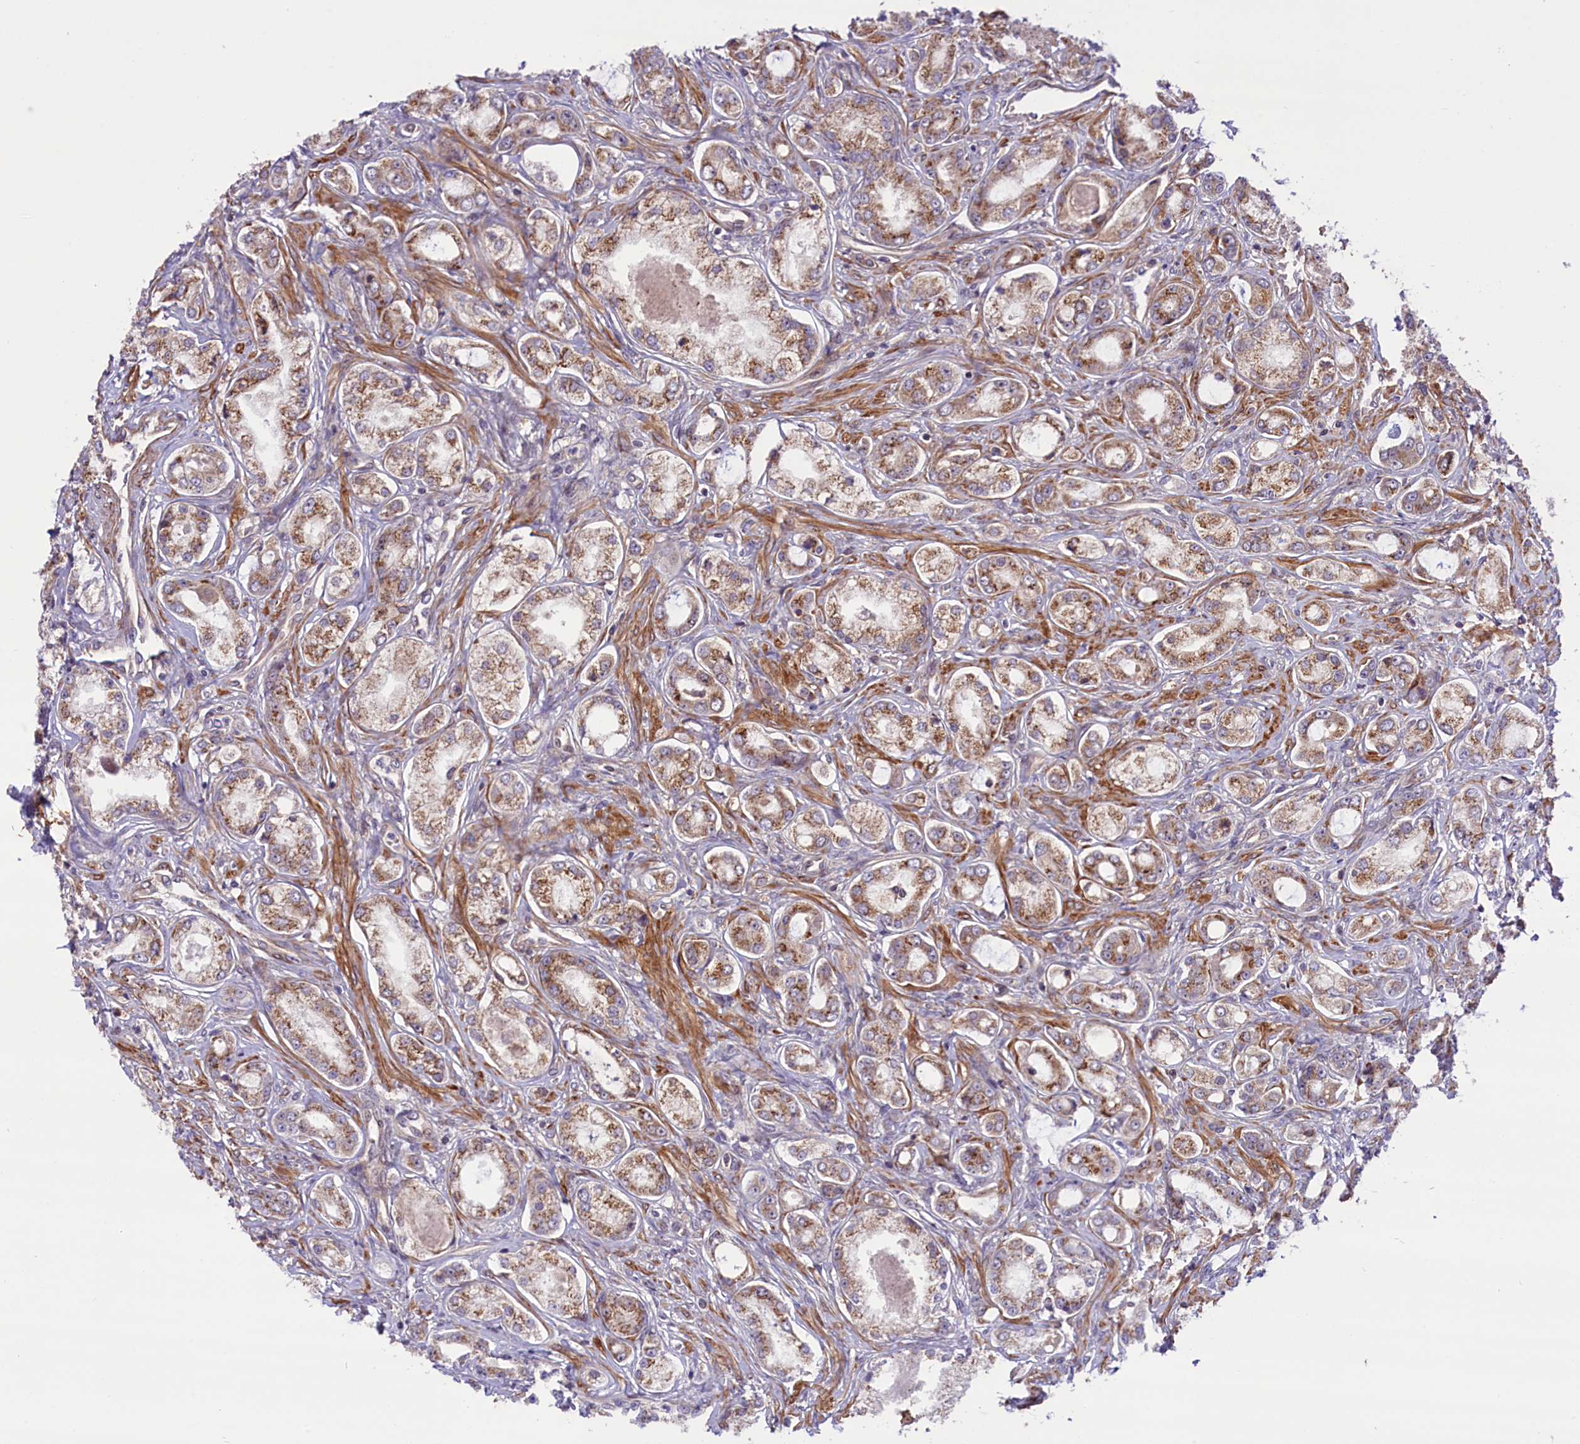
{"staining": {"intensity": "moderate", "quantity": "25%-75%", "location": "cytoplasmic/membranous"}, "tissue": "prostate cancer", "cell_type": "Tumor cells", "image_type": "cancer", "snomed": [{"axis": "morphology", "description": "Adenocarcinoma, Low grade"}, {"axis": "topography", "description": "Prostate"}], "caption": "An immunohistochemistry image of tumor tissue is shown. Protein staining in brown shows moderate cytoplasmic/membranous positivity in prostate adenocarcinoma (low-grade) within tumor cells.", "gene": "HDAC5", "patient": {"sex": "male", "age": 68}}